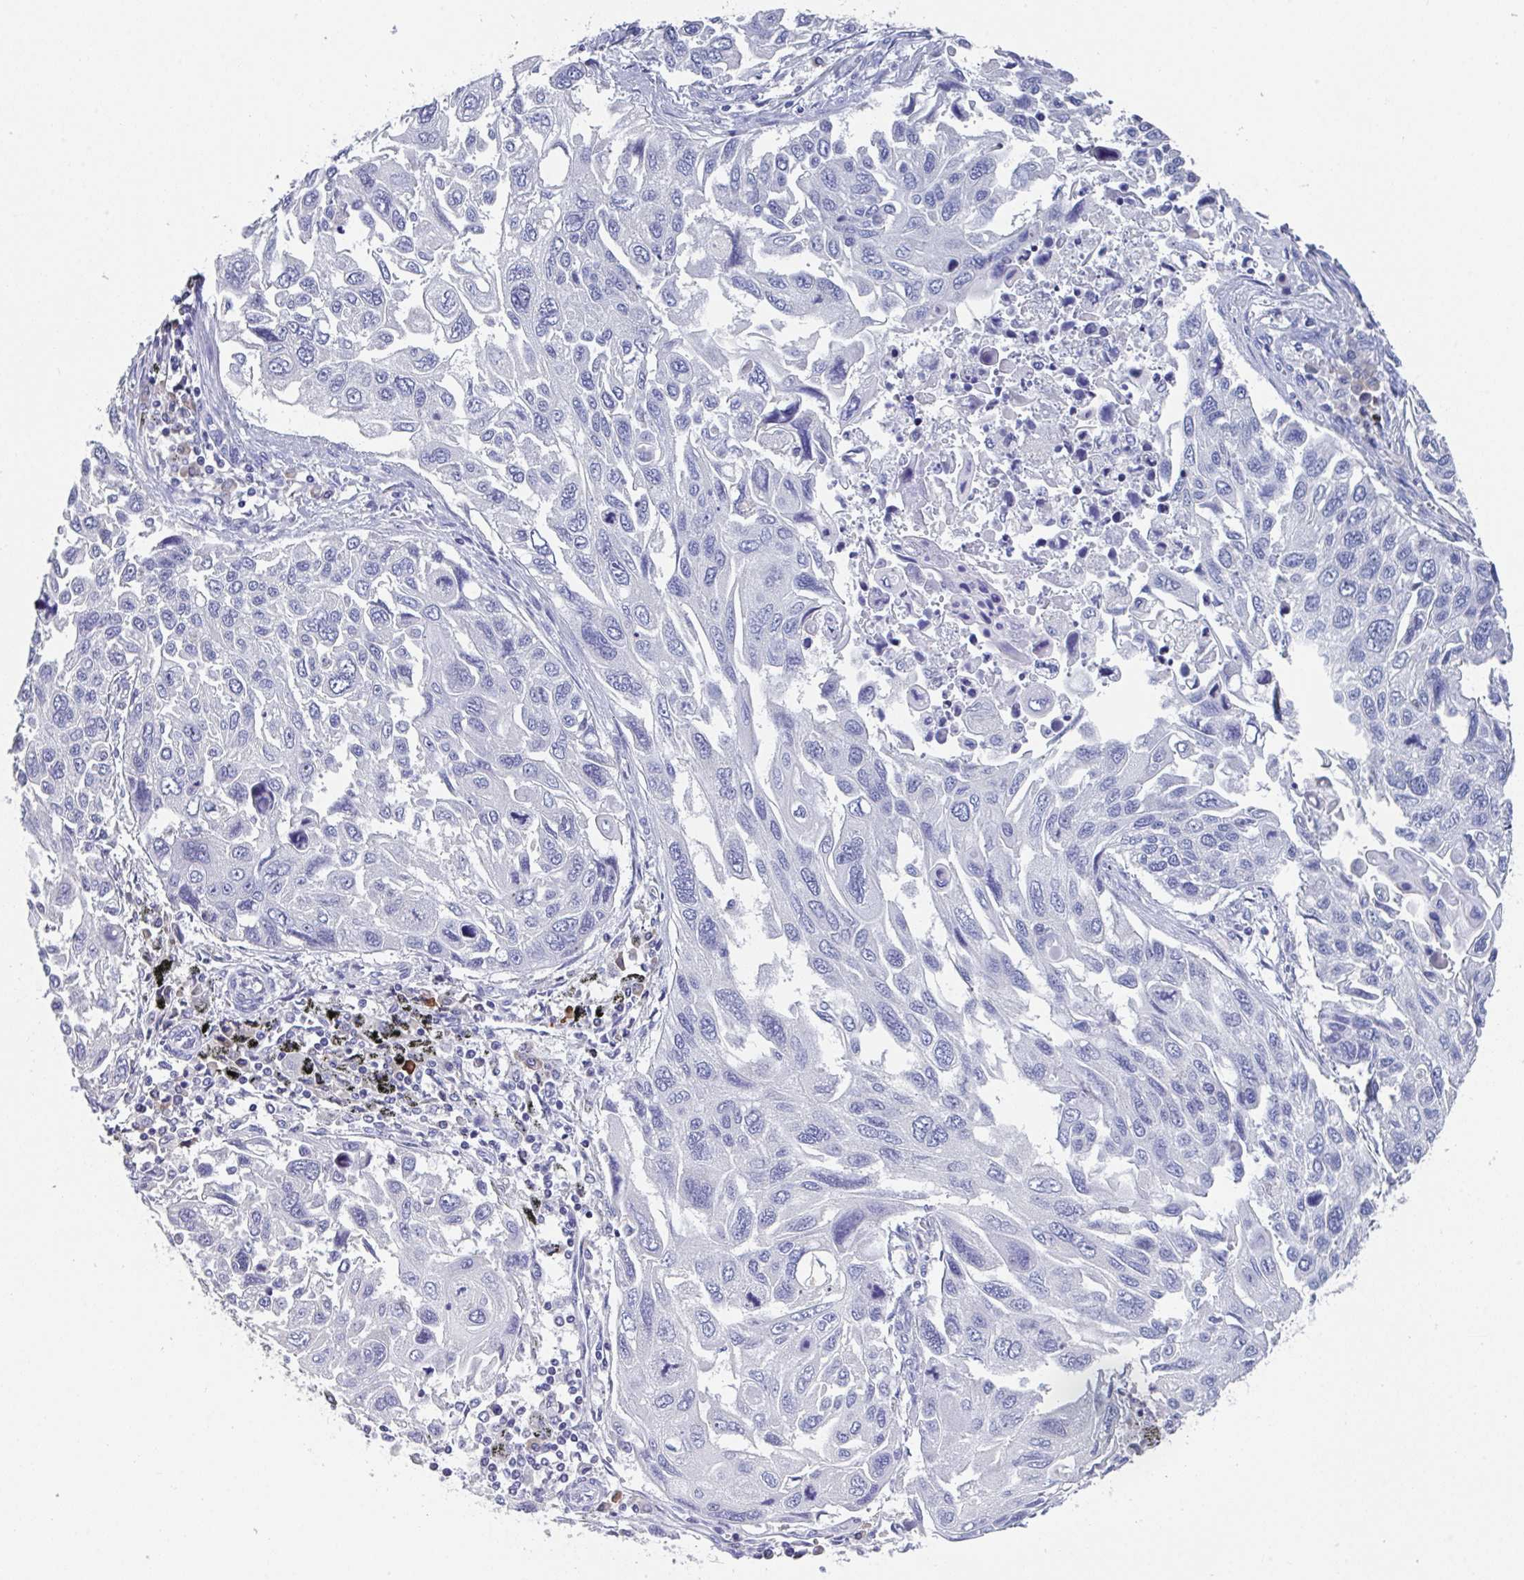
{"staining": {"intensity": "negative", "quantity": "none", "location": "none"}, "tissue": "lung cancer", "cell_type": "Tumor cells", "image_type": "cancer", "snomed": [{"axis": "morphology", "description": "Squamous cell carcinoma, NOS"}, {"axis": "topography", "description": "Lung"}], "caption": "Immunohistochemical staining of lung cancer exhibits no significant staining in tumor cells.", "gene": "LRRC58", "patient": {"sex": "male", "age": 62}}